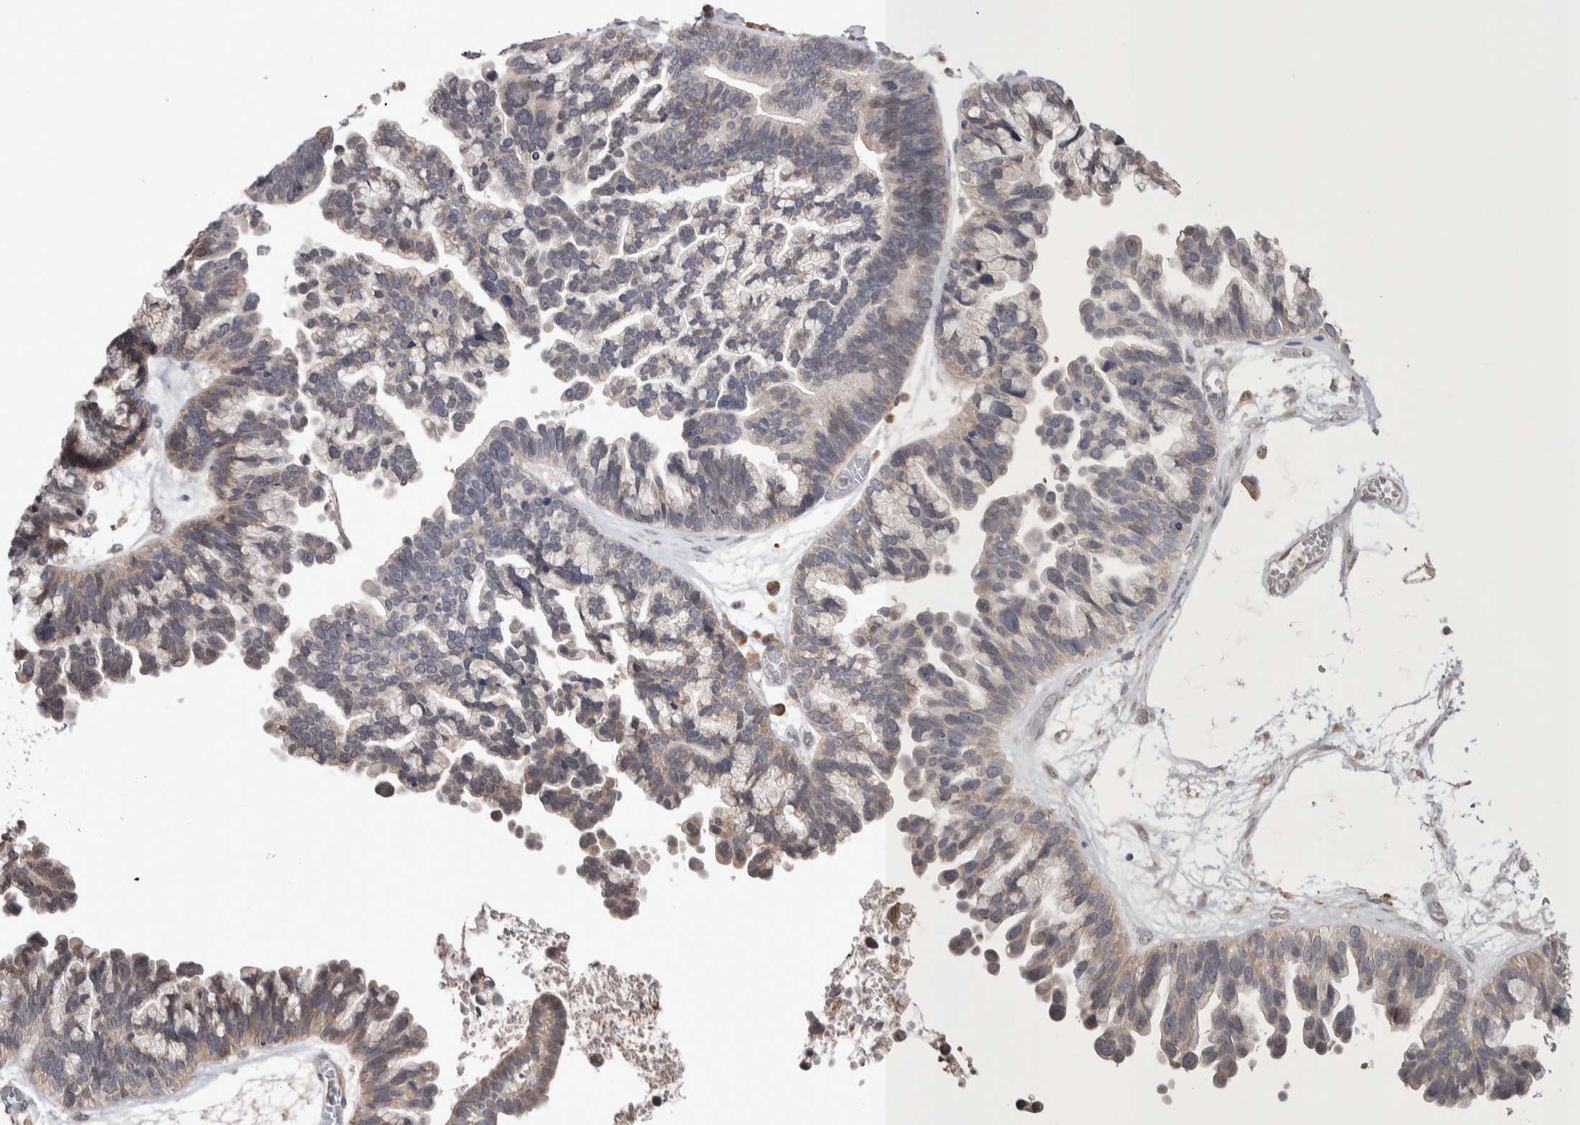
{"staining": {"intensity": "weak", "quantity": "25%-75%", "location": "cytoplasmic/membranous"}, "tissue": "ovarian cancer", "cell_type": "Tumor cells", "image_type": "cancer", "snomed": [{"axis": "morphology", "description": "Cystadenocarcinoma, serous, NOS"}, {"axis": "topography", "description": "Ovary"}], "caption": "Human serous cystadenocarcinoma (ovarian) stained with a brown dye shows weak cytoplasmic/membranous positive positivity in about 25%-75% of tumor cells.", "gene": "CUL2", "patient": {"sex": "female", "age": 56}}